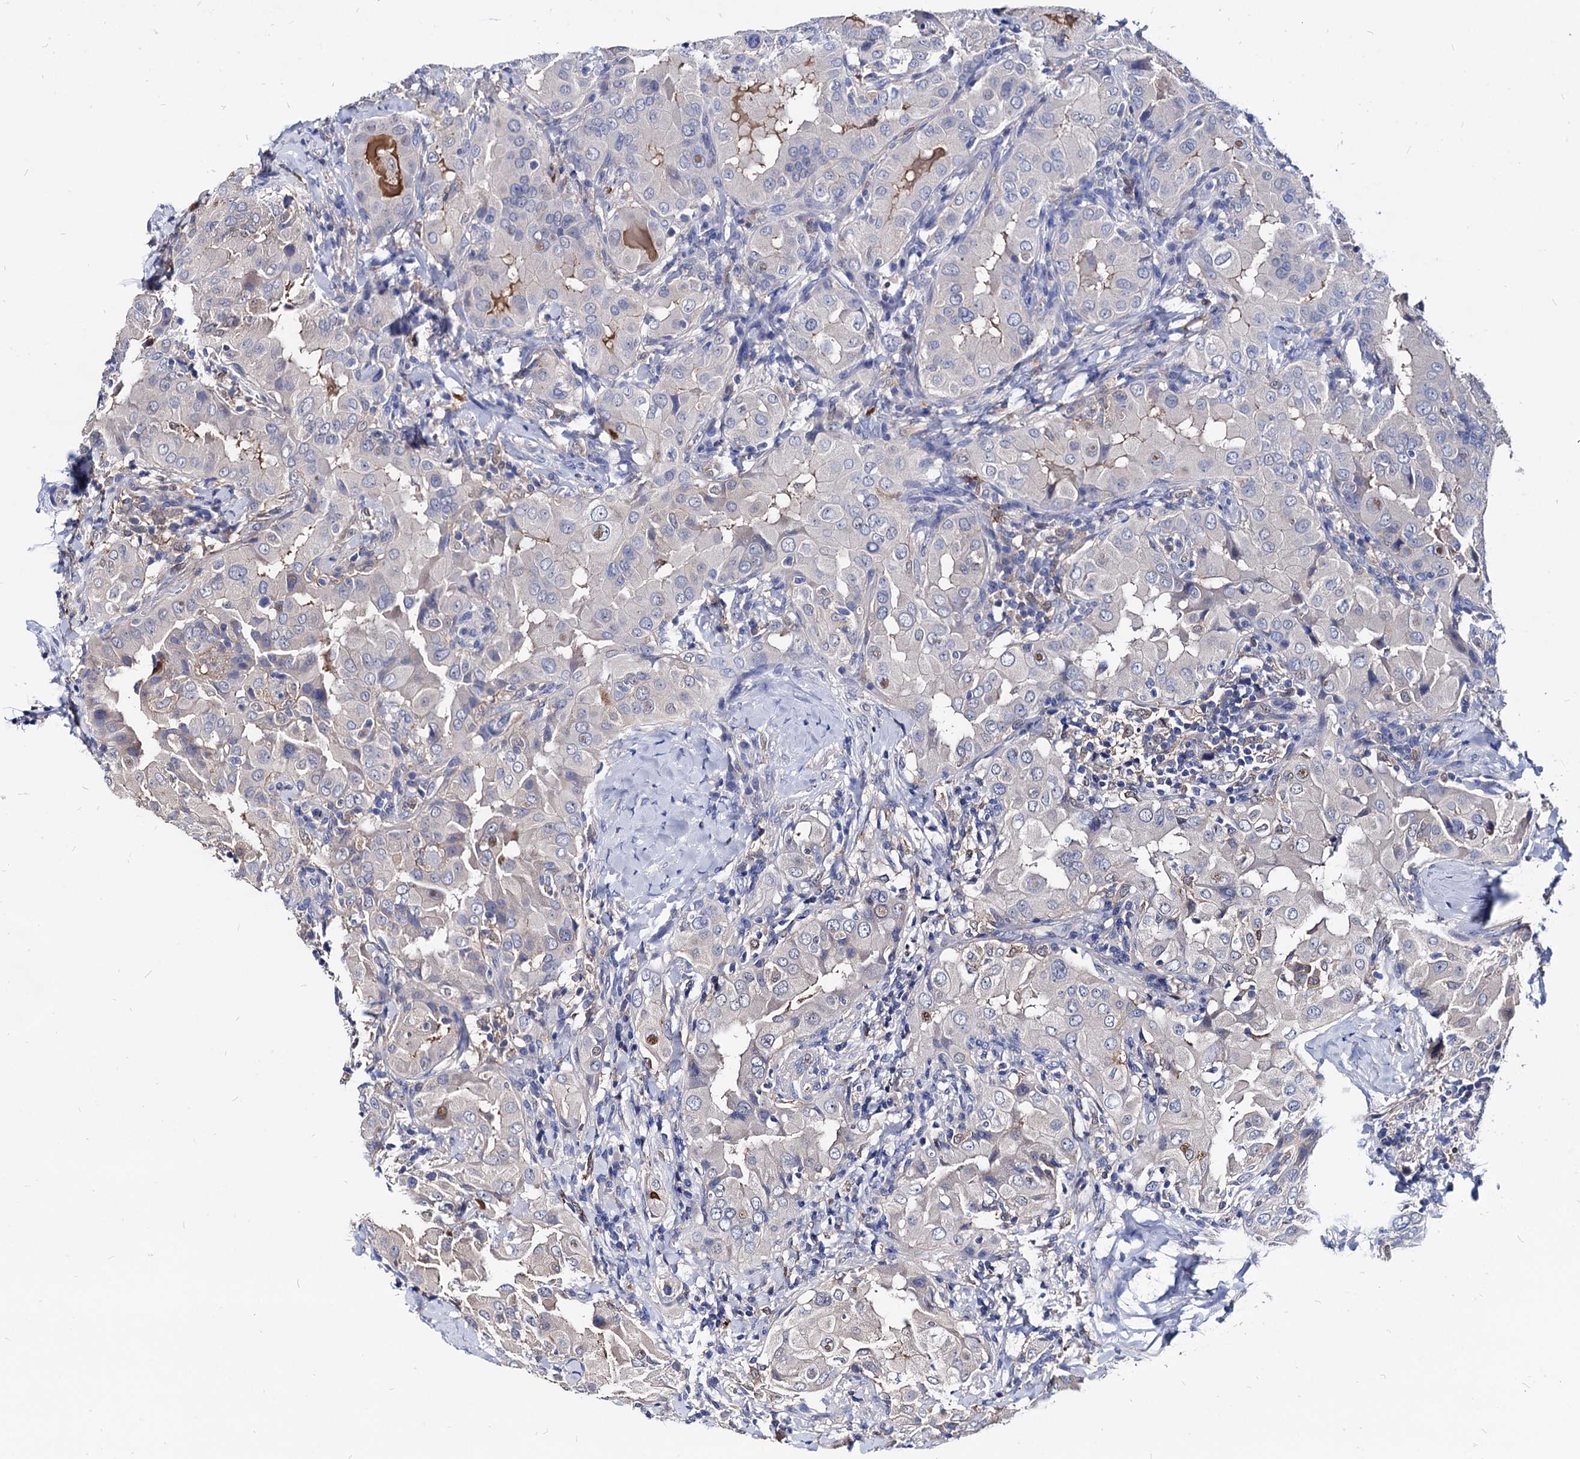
{"staining": {"intensity": "negative", "quantity": "none", "location": "none"}, "tissue": "thyroid cancer", "cell_type": "Tumor cells", "image_type": "cancer", "snomed": [{"axis": "morphology", "description": "Papillary adenocarcinoma, NOS"}, {"axis": "topography", "description": "Thyroid gland"}], "caption": "This is an IHC photomicrograph of human thyroid papillary adenocarcinoma. There is no positivity in tumor cells.", "gene": "CPPED1", "patient": {"sex": "male", "age": 33}}